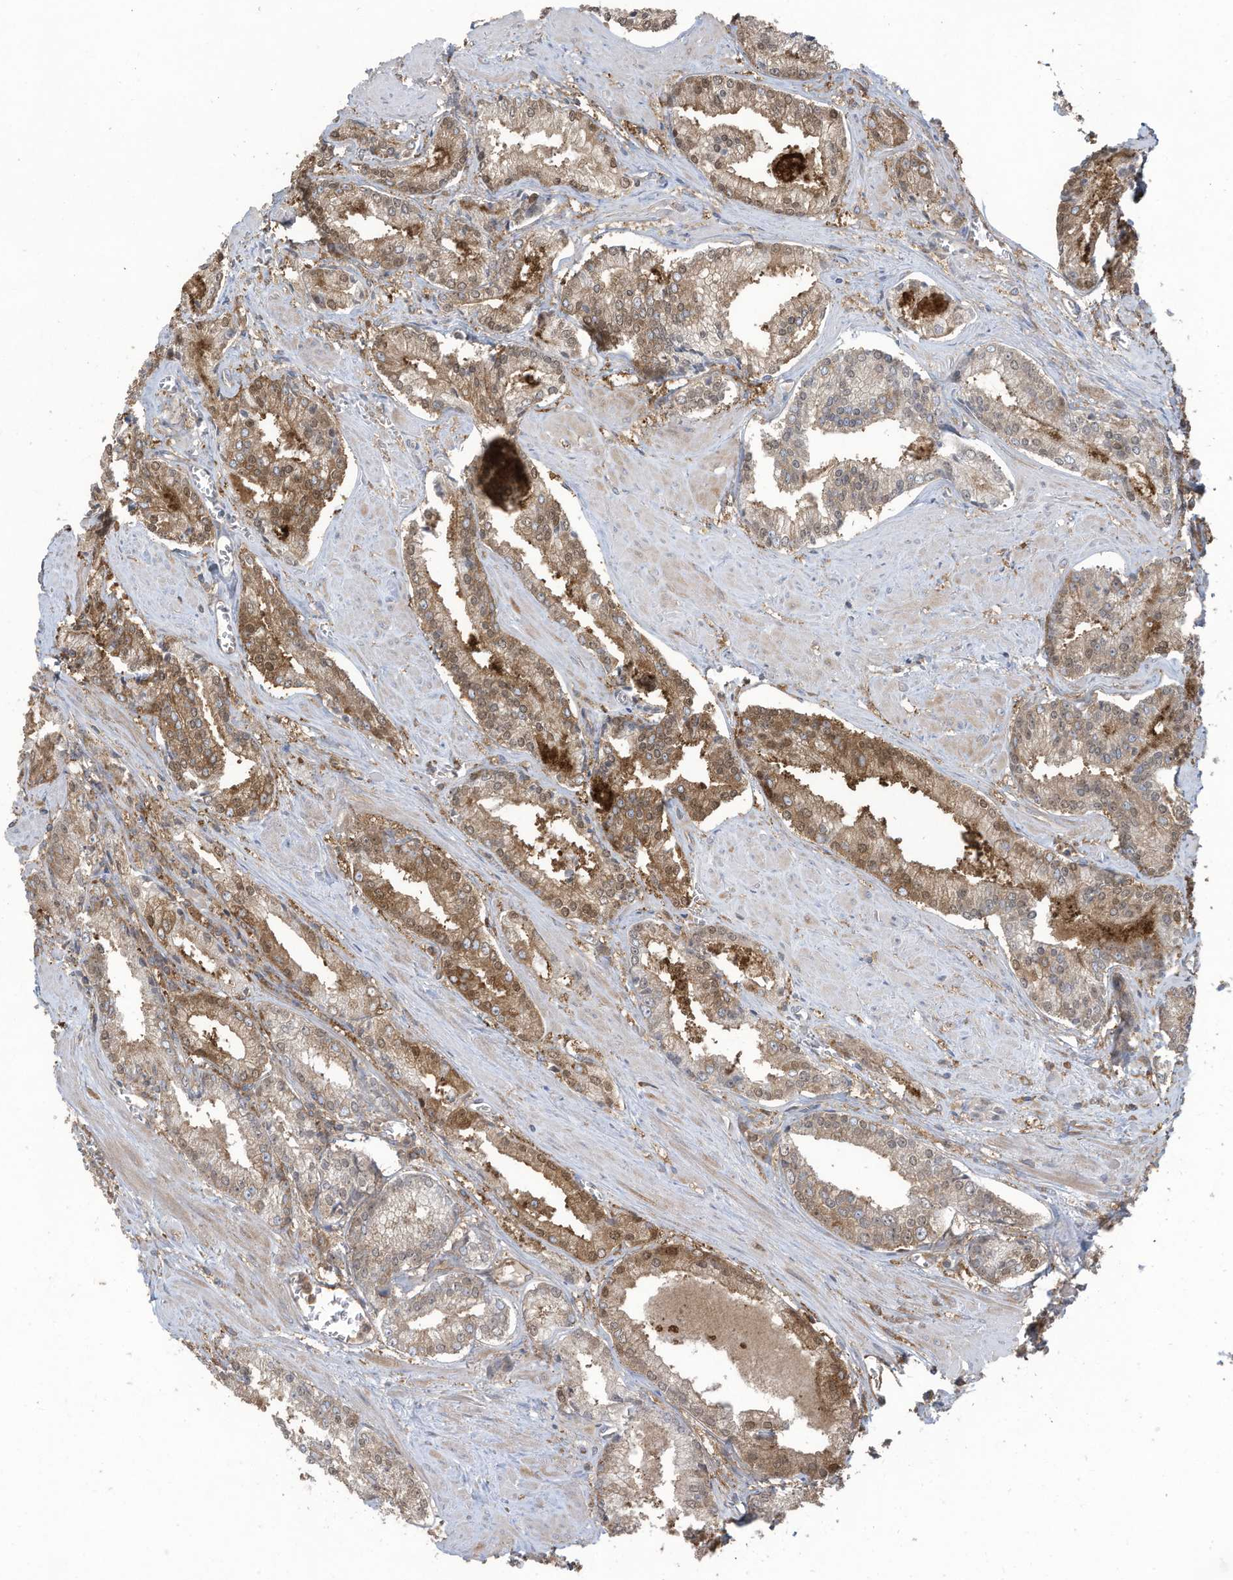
{"staining": {"intensity": "moderate", "quantity": ">75%", "location": "cytoplasmic/membranous,nuclear"}, "tissue": "prostate cancer", "cell_type": "Tumor cells", "image_type": "cancer", "snomed": [{"axis": "morphology", "description": "Adenocarcinoma, Low grade"}, {"axis": "topography", "description": "Prostate"}], "caption": "Prostate cancer stained for a protein (brown) demonstrates moderate cytoplasmic/membranous and nuclear positive positivity in about >75% of tumor cells.", "gene": "OLA1", "patient": {"sex": "male", "age": 54}}